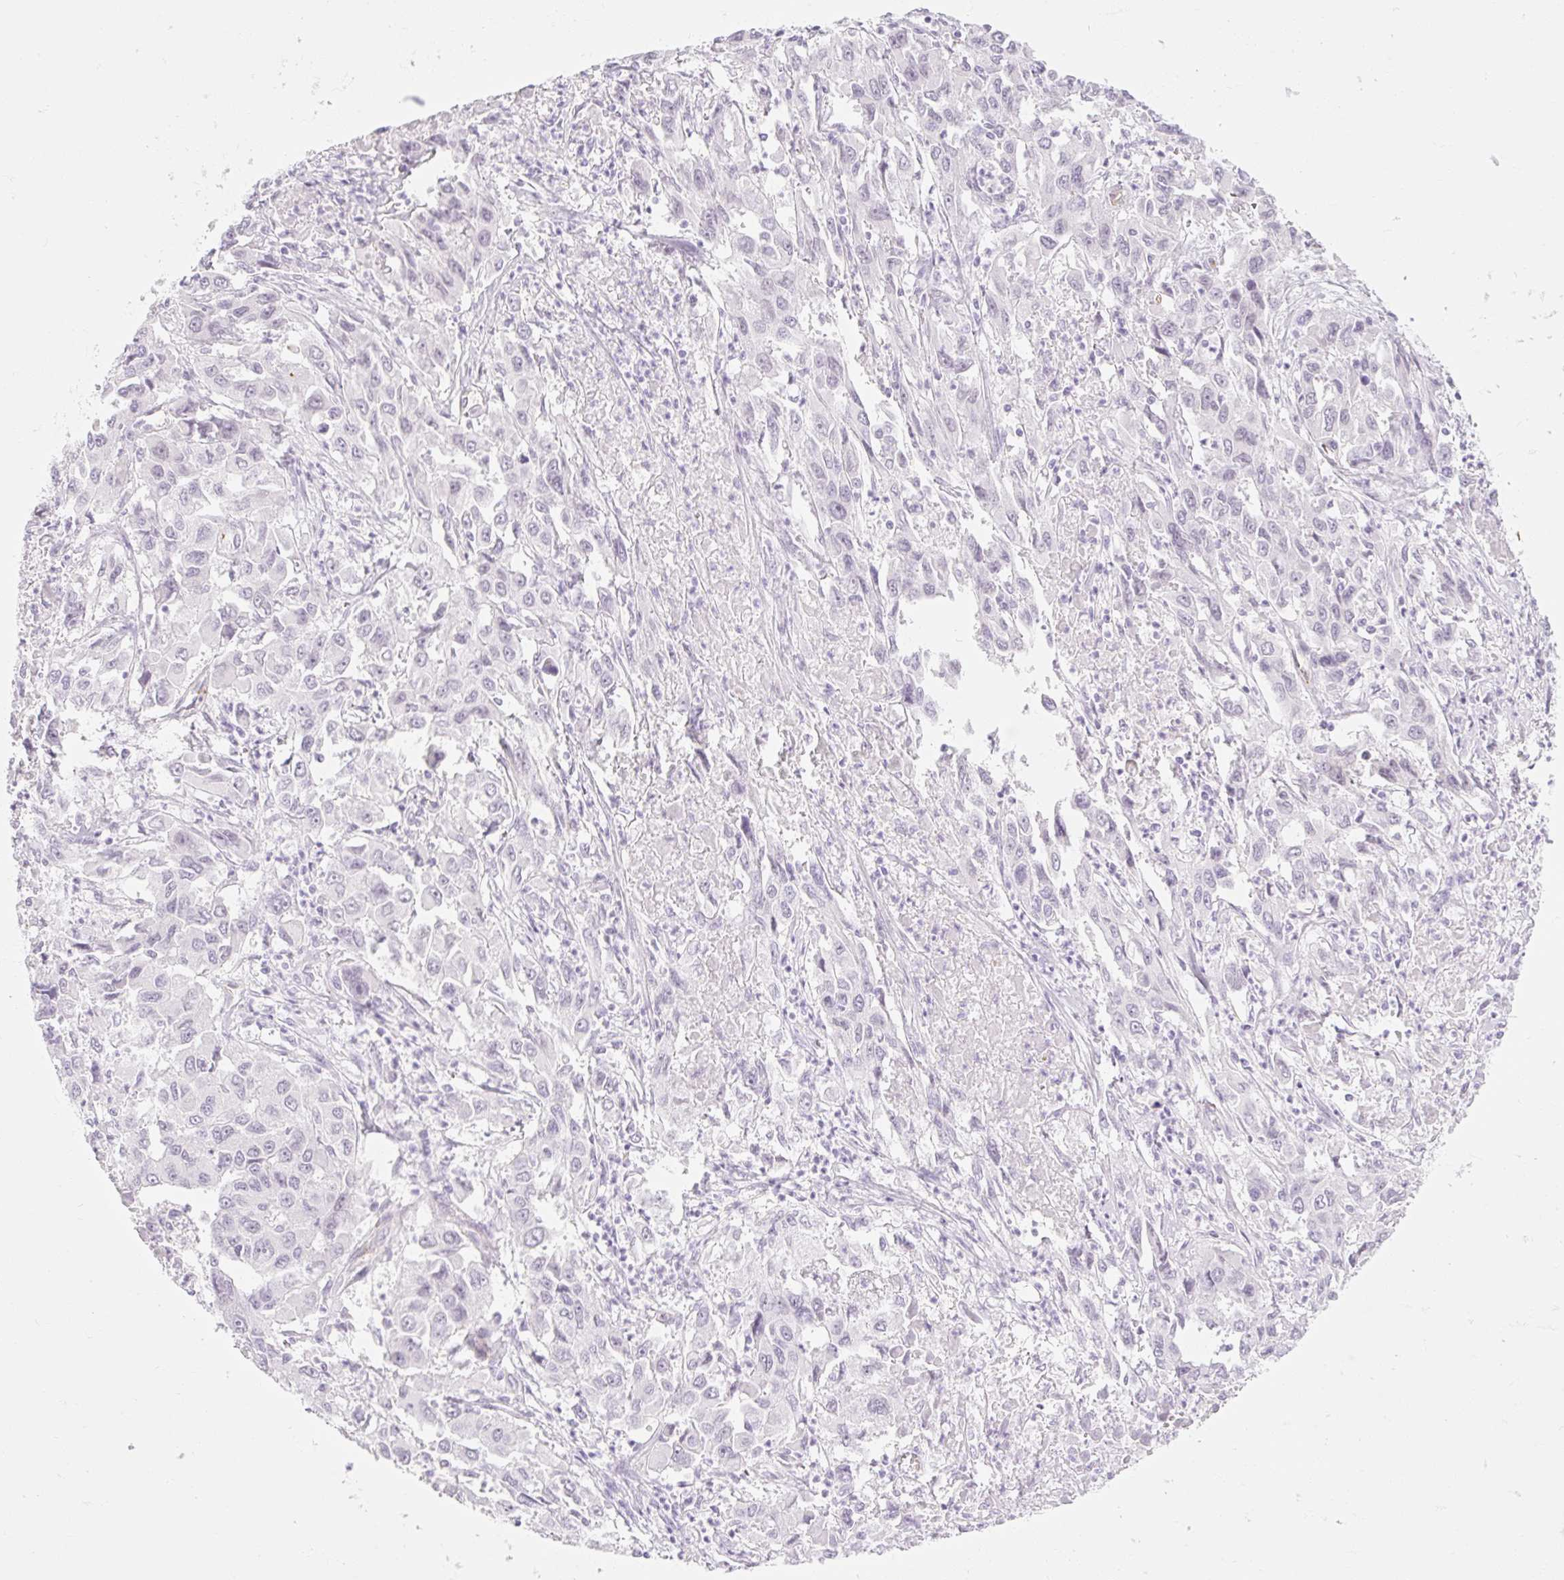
{"staining": {"intensity": "negative", "quantity": "none", "location": "none"}, "tissue": "liver cancer", "cell_type": "Tumor cells", "image_type": "cancer", "snomed": [{"axis": "morphology", "description": "Carcinoma, Hepatocellular, NOS"}, {"axis": "topography", "description": "Liver"}], "caption": "Immunohistochemical staining of human liver cancer (hepatocellular carcinoma) displays no significant positivity in tumor cells.", "gene": "TAF1L", "patient": {"sex": "male", "age": 63}}